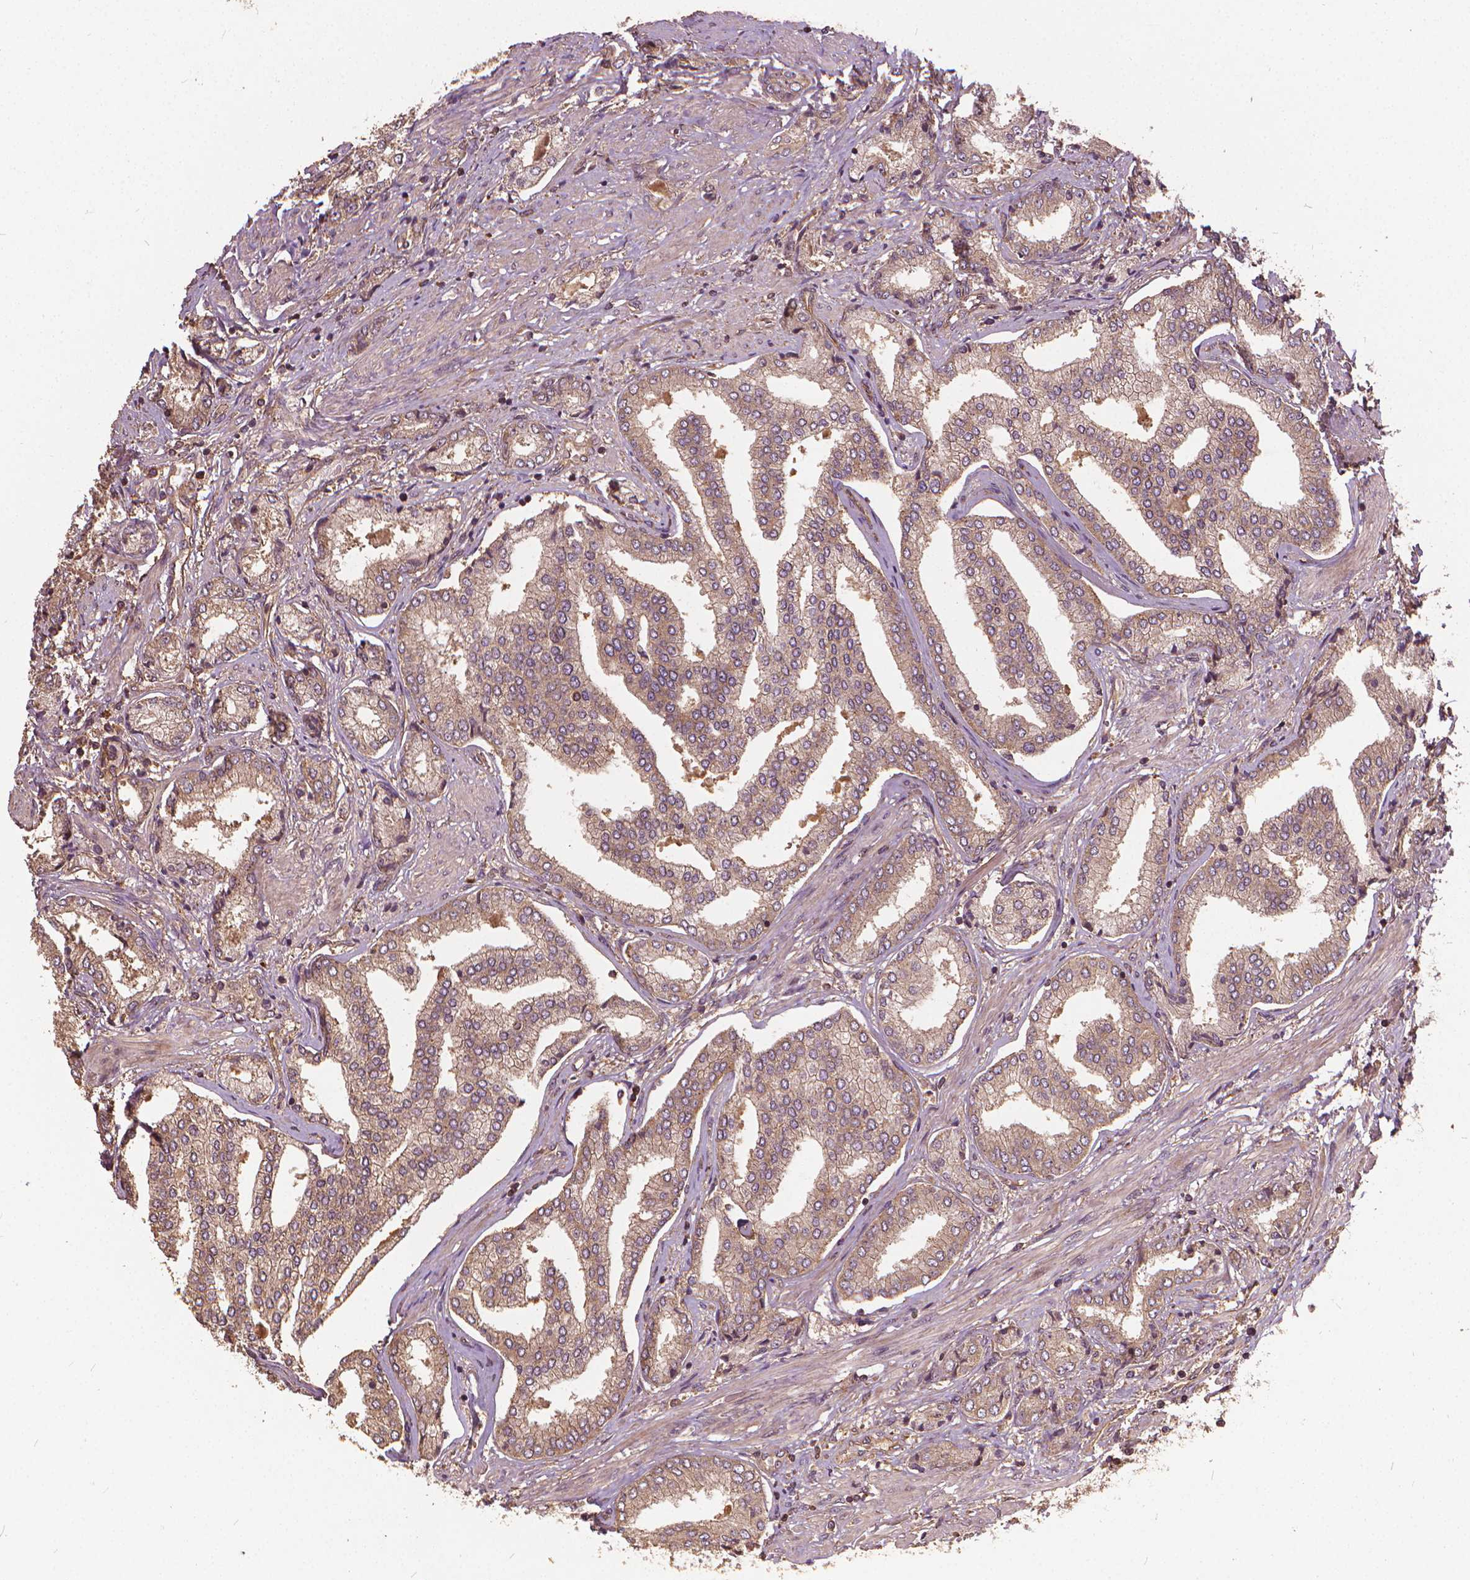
{"staining": {"intensity": "weak", "quantity": ">75%", "location": "cytoplasmic/membranous"}, "tissue": "prostate cancer", "cell_type": "Tumor cells", "image_type": "cancer", "snomed": [{"axis": "morphology", "description": "Adenocarcinoma, NOS"}, {"axis": "topography", "description": "Prostate"}], "caption": "Adenocarcinoma (prostate) stained with a brown dye shows weak cytoplasmic/membranous positive positivity in about >75% of tumor cells.", "gene": "UBXN2A", "patient": {"sex": "male", "age": 63}}